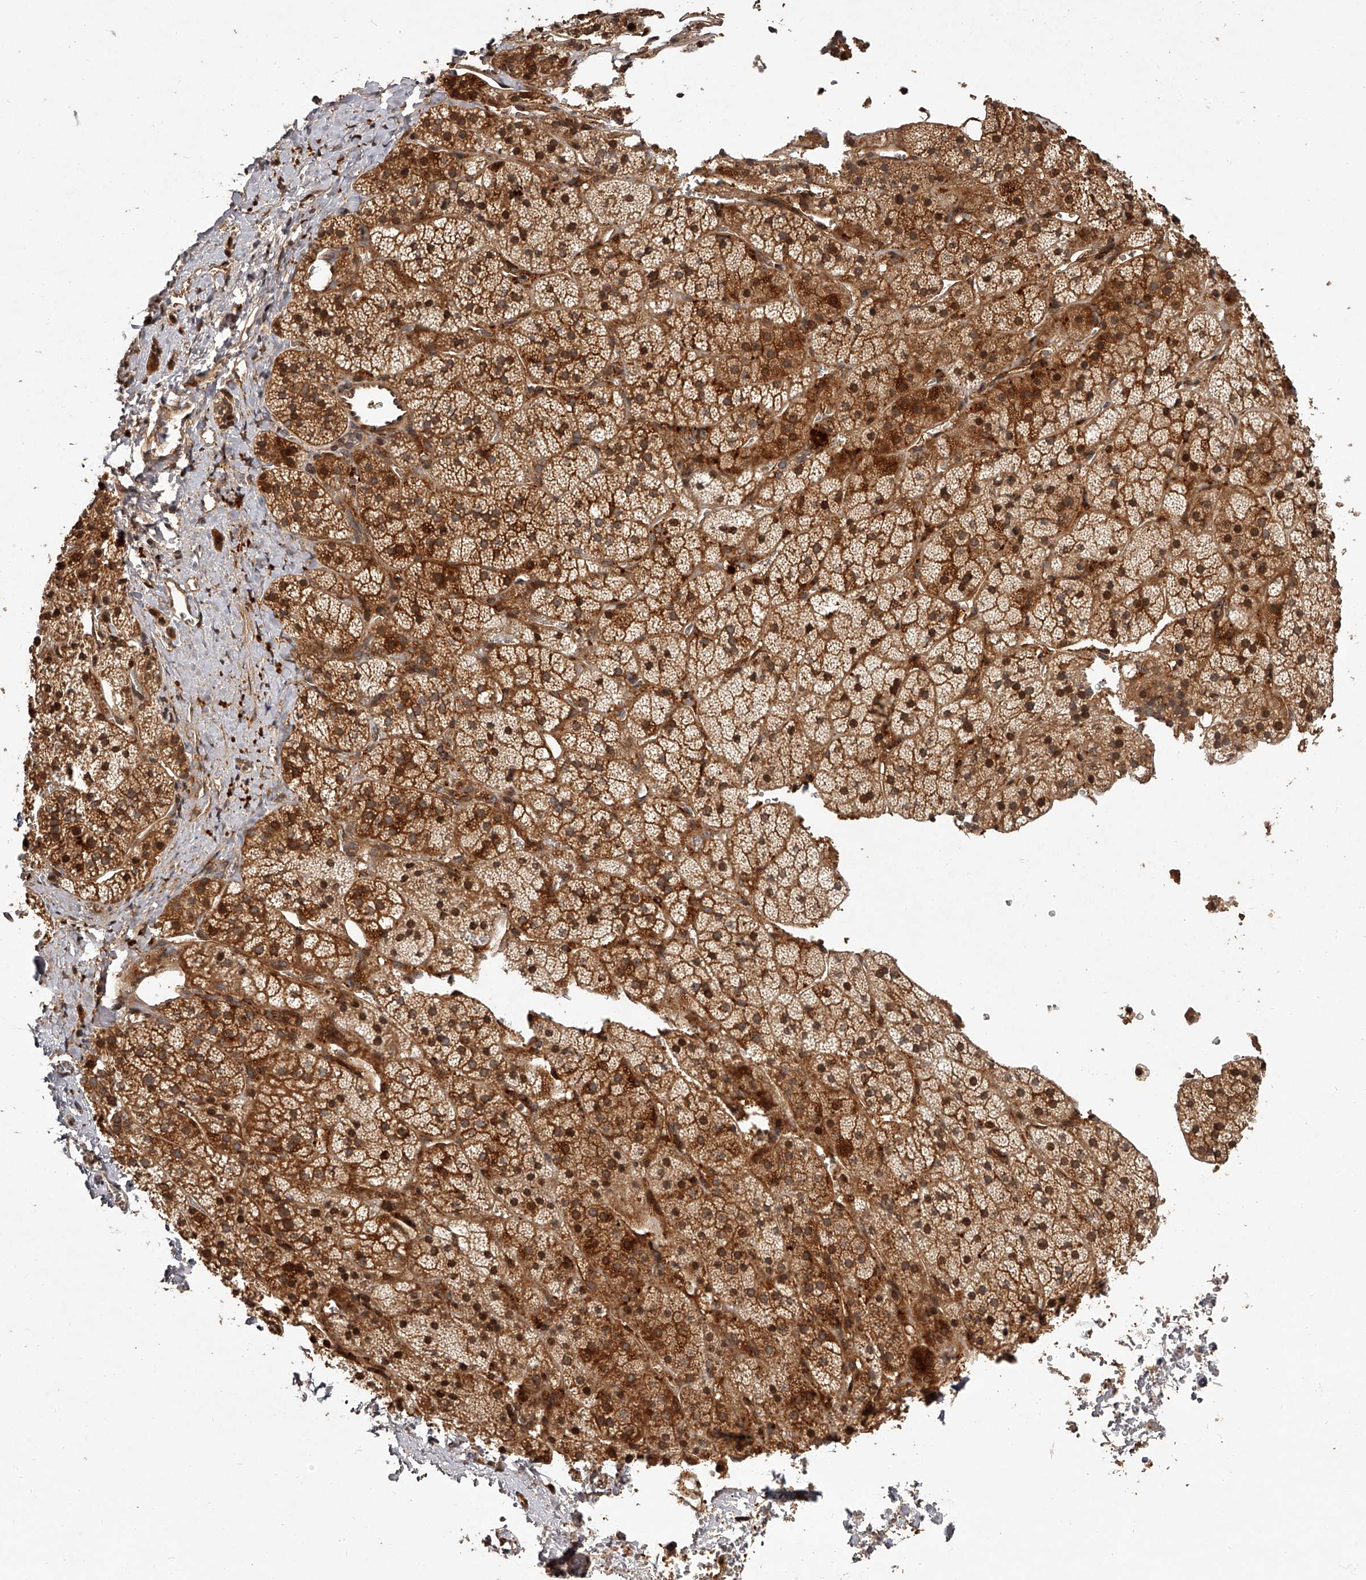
{"staining": {"intensity": "strong", "quantity": ">75%", "location": "cytoplasmic/membranous"}, "tissue": "adrenal gland", "cell_type": "Glandular cells", "image_type": "normal", "snomed": [{"axis": "morphology", "description": "Normal tissue, NOS"}, {"axis": "topography", "description": "Adrenal gland"}], "caption": "Strong cytoplasmic/membranous expression for a protein is identified in about >75% of glandular cells of unremarkable adrenal gland using IHC.", "gene": "CRYZL1", "patient": {"sex": "female", "age": 44}}